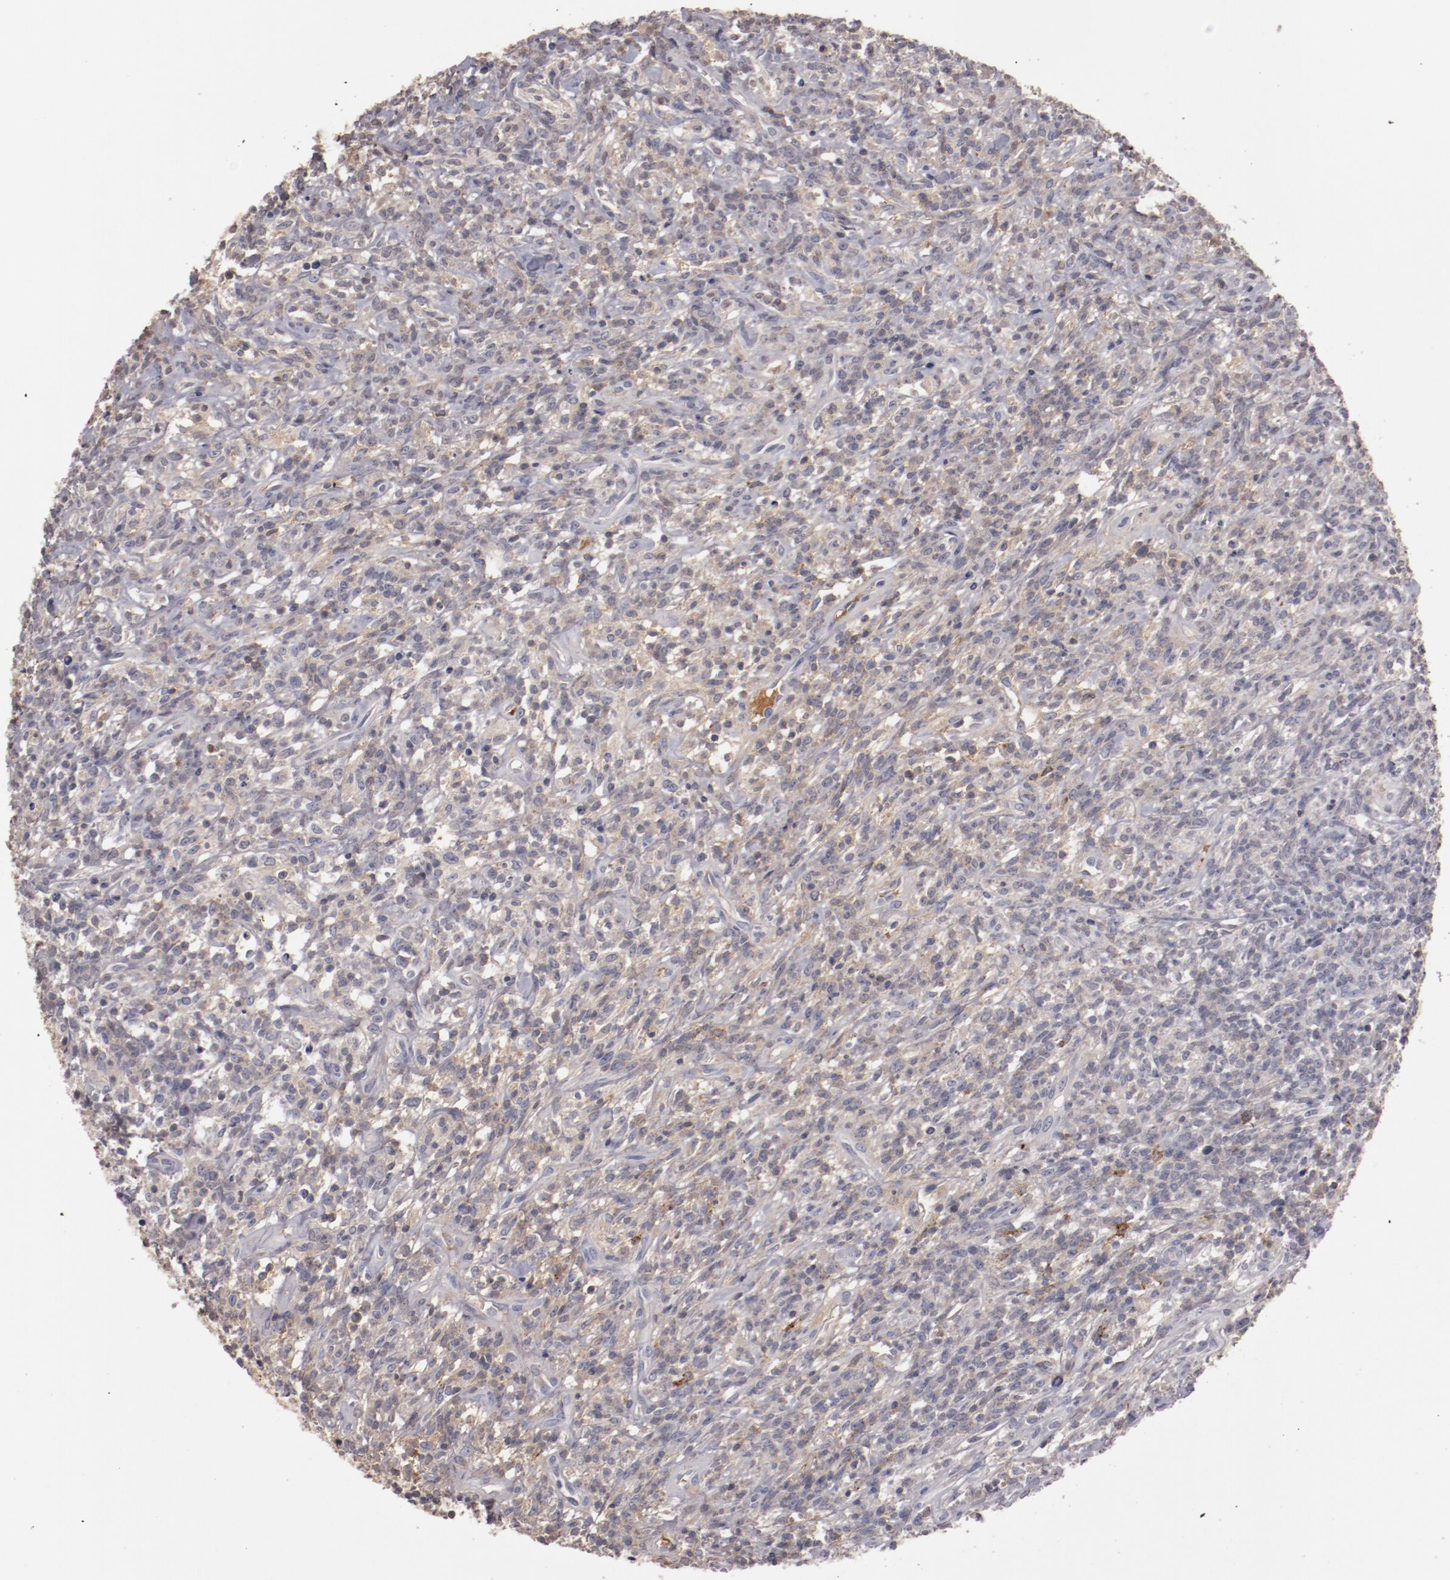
{"staining": {"intensity": "negative", "quantity": "none", "location": "none"}, "tissue": "lymphoma", "cell_type": "Tumor cells", "image_type": "cancer", "snomed": [{"axis": "morphology", "description": "Malignant lymphoma, non-Hodgkin's type, High grade"}, {"axis": "topography", "description": "Lymph node"}], "caption": "This is an IHC micrograph of high-grade malignant lymphoma, non-Hodgkin's type. There is no staining in tumor cells.", "gene": "MBL2", "patient": {"sex": "female", "age": 73}}